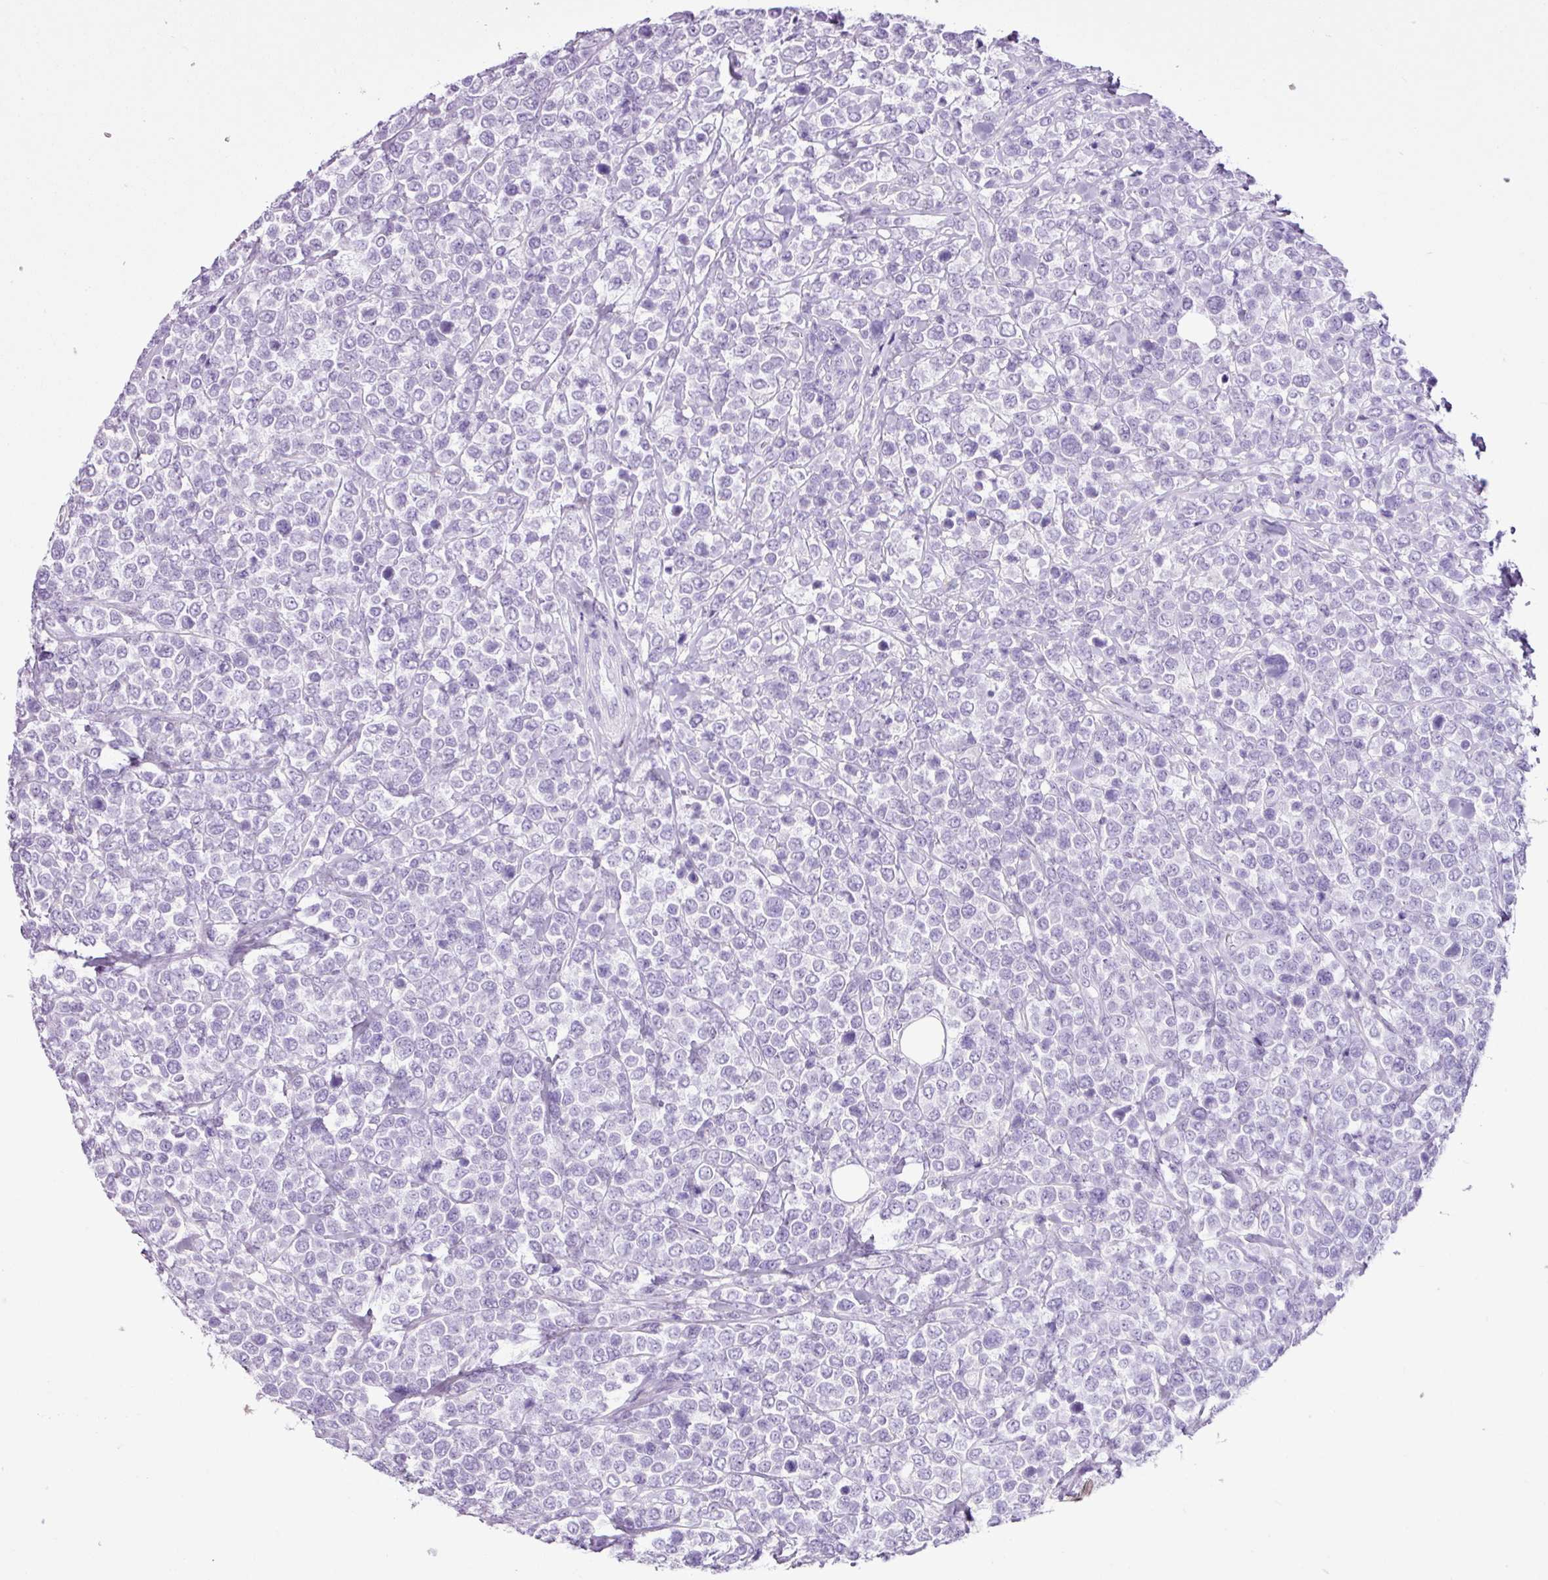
{"staining": {"intensity": "negative", "quantity": "none", "location": "none"}, "tissue": "lymphoma", "cell_type": "Tumor cells", "image_type": "cancer", "snomed": [{"axis": "morphology", "description": "Malignant lymphoma, non-Hodgkin's type, Low grade"}, {"axis": "topography", "description": "Lymph node"}], "caption": "IHC of human malignant lymphoma, non-Hodgkin's type (low-grade) demonstrates no staining in tumor cells. (IHC, brightfield microscopy, high magnification).", "gene": "PGR", "patient": {"sex": "male", "age": 60}}